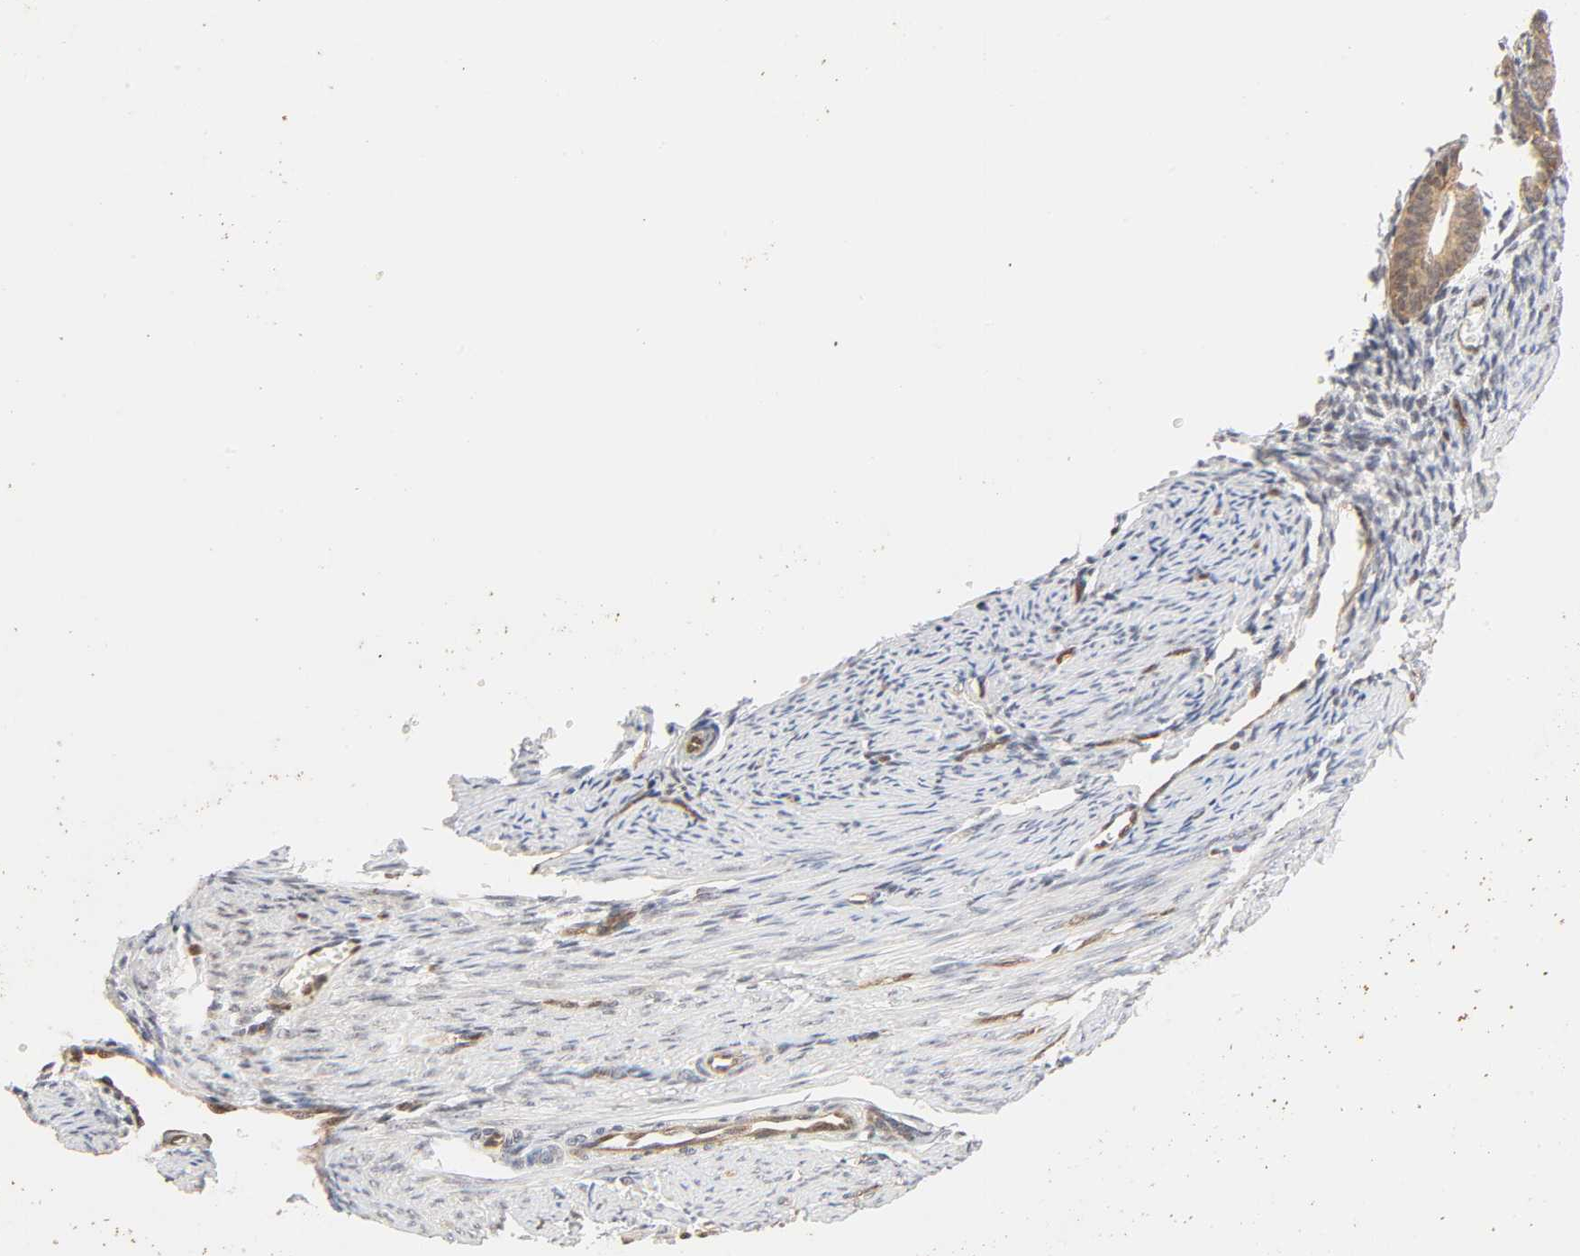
{"staining": {"intensity": "negative", "quantity": "none", "location": "none"}, "tissue": "endometrium", "cell_type": "Cells in endometrial stroma", "image_type": "normal", "snomed": [{"axis": "morphology", "description": "Normal tissue, NOS"}, {"axis": "topography", "description": "Endometrium"}], "caption": "Cells in endometrial stroma show no significant protein positivity in unremarkable endometrium.", "gene": "CDC37", "patient": {"sex": "female", "age": 61}}